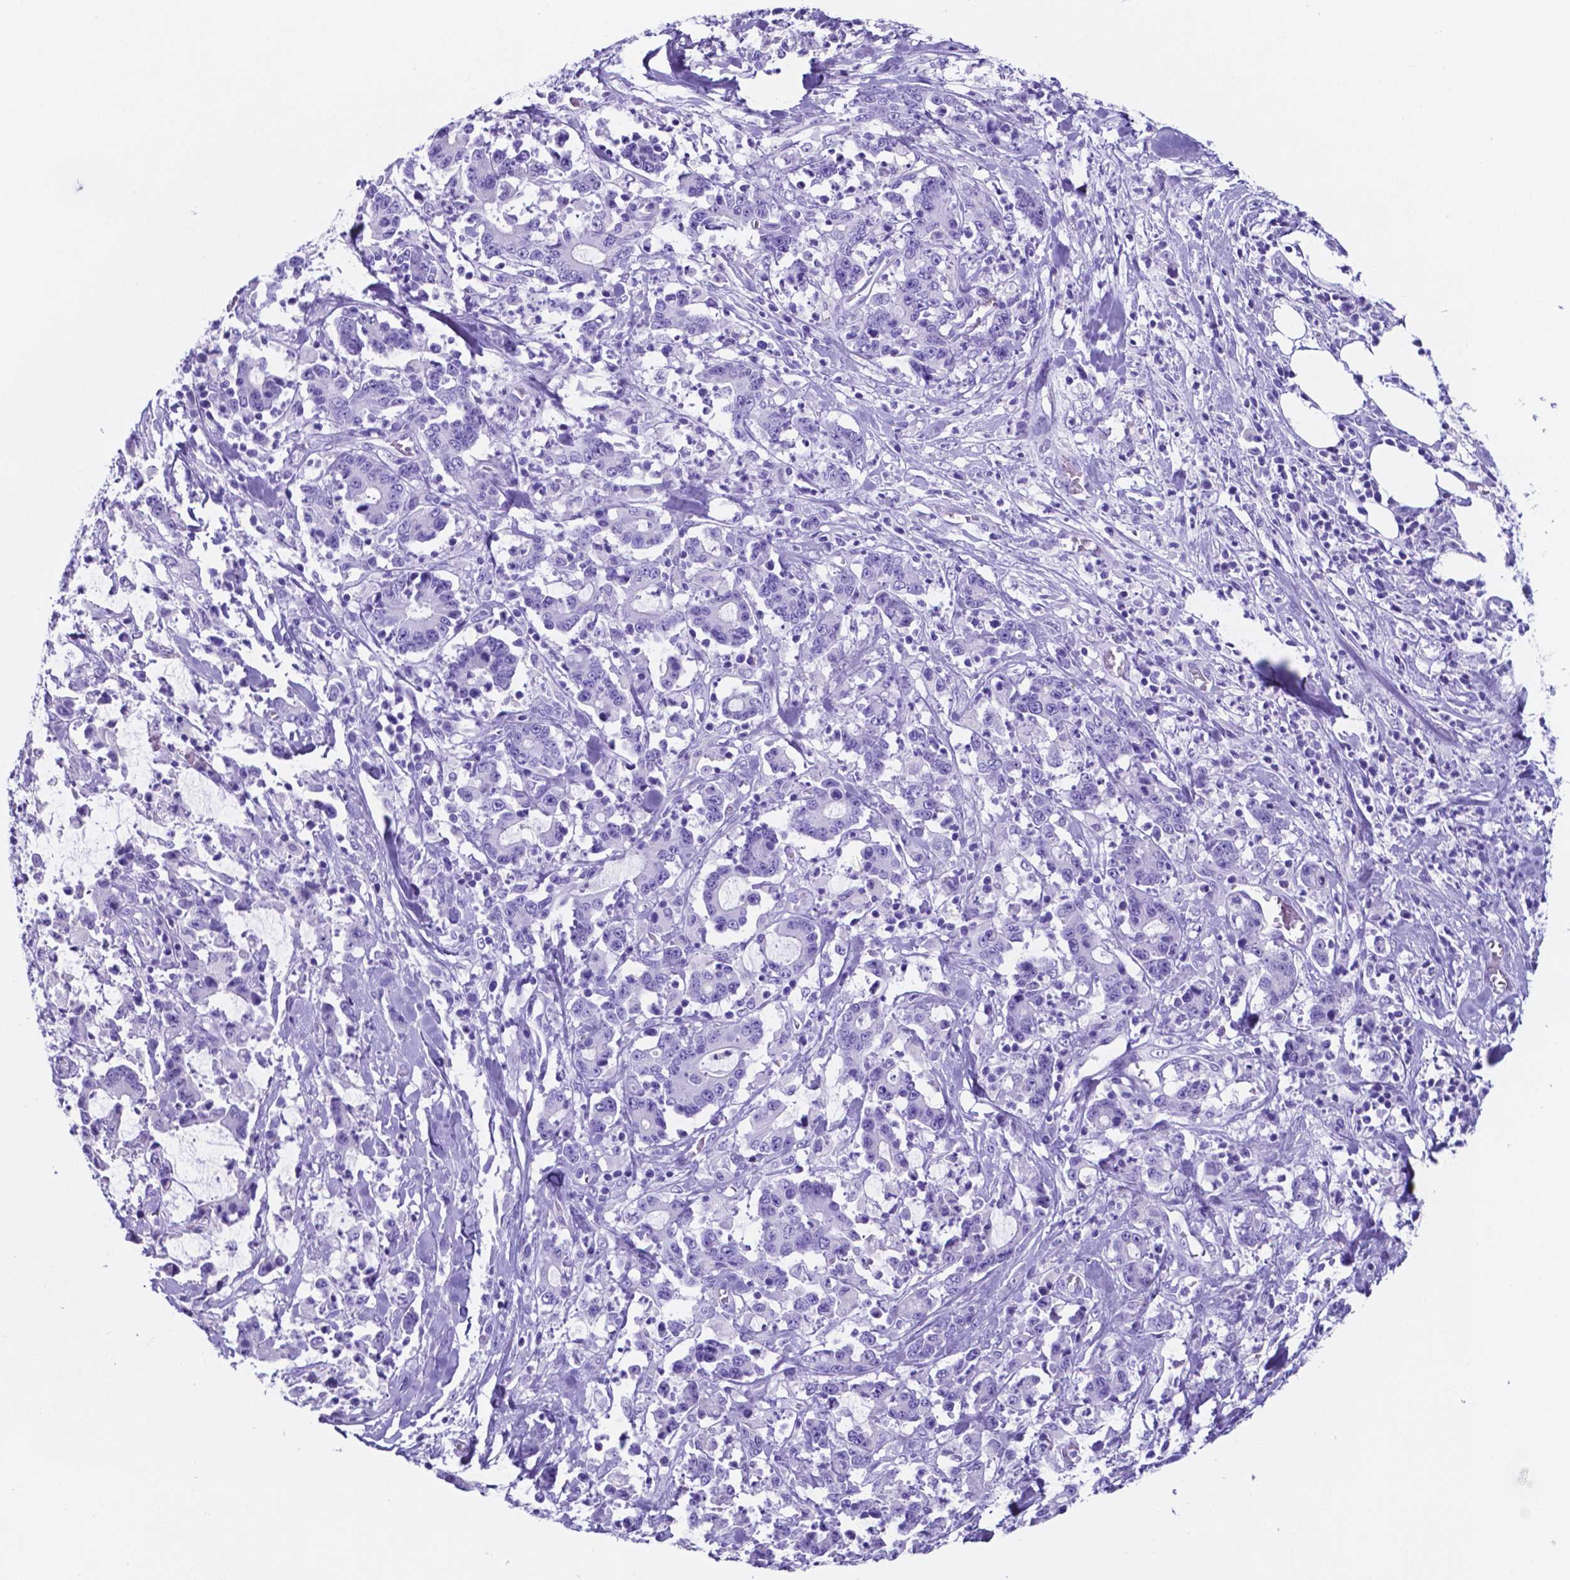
{"staining": {"intensity": "negative", "quantity": "none", "location": "none"}, "tissue": "stomach cancer", "cell_type": "Tumor cells", "image_type": "cancer", "snomed": [{"axis": "morphology", "description": "Adenocarcinoma, NOS"}, {"axis": "topography", "description": "Stomach, upper"}], "caption": "This is a image of IHC staining of stomach cancer (adenocarcinoma), which shows no positivity in tumor cells. (Stains: DAB immunohistochemistry (IHC) with hematoxylin counter stain, Microscopy: brightfield microscopy at high magnification).", "gene": "DNAAF8", "patient": {"sex": "male", "age": 68}}